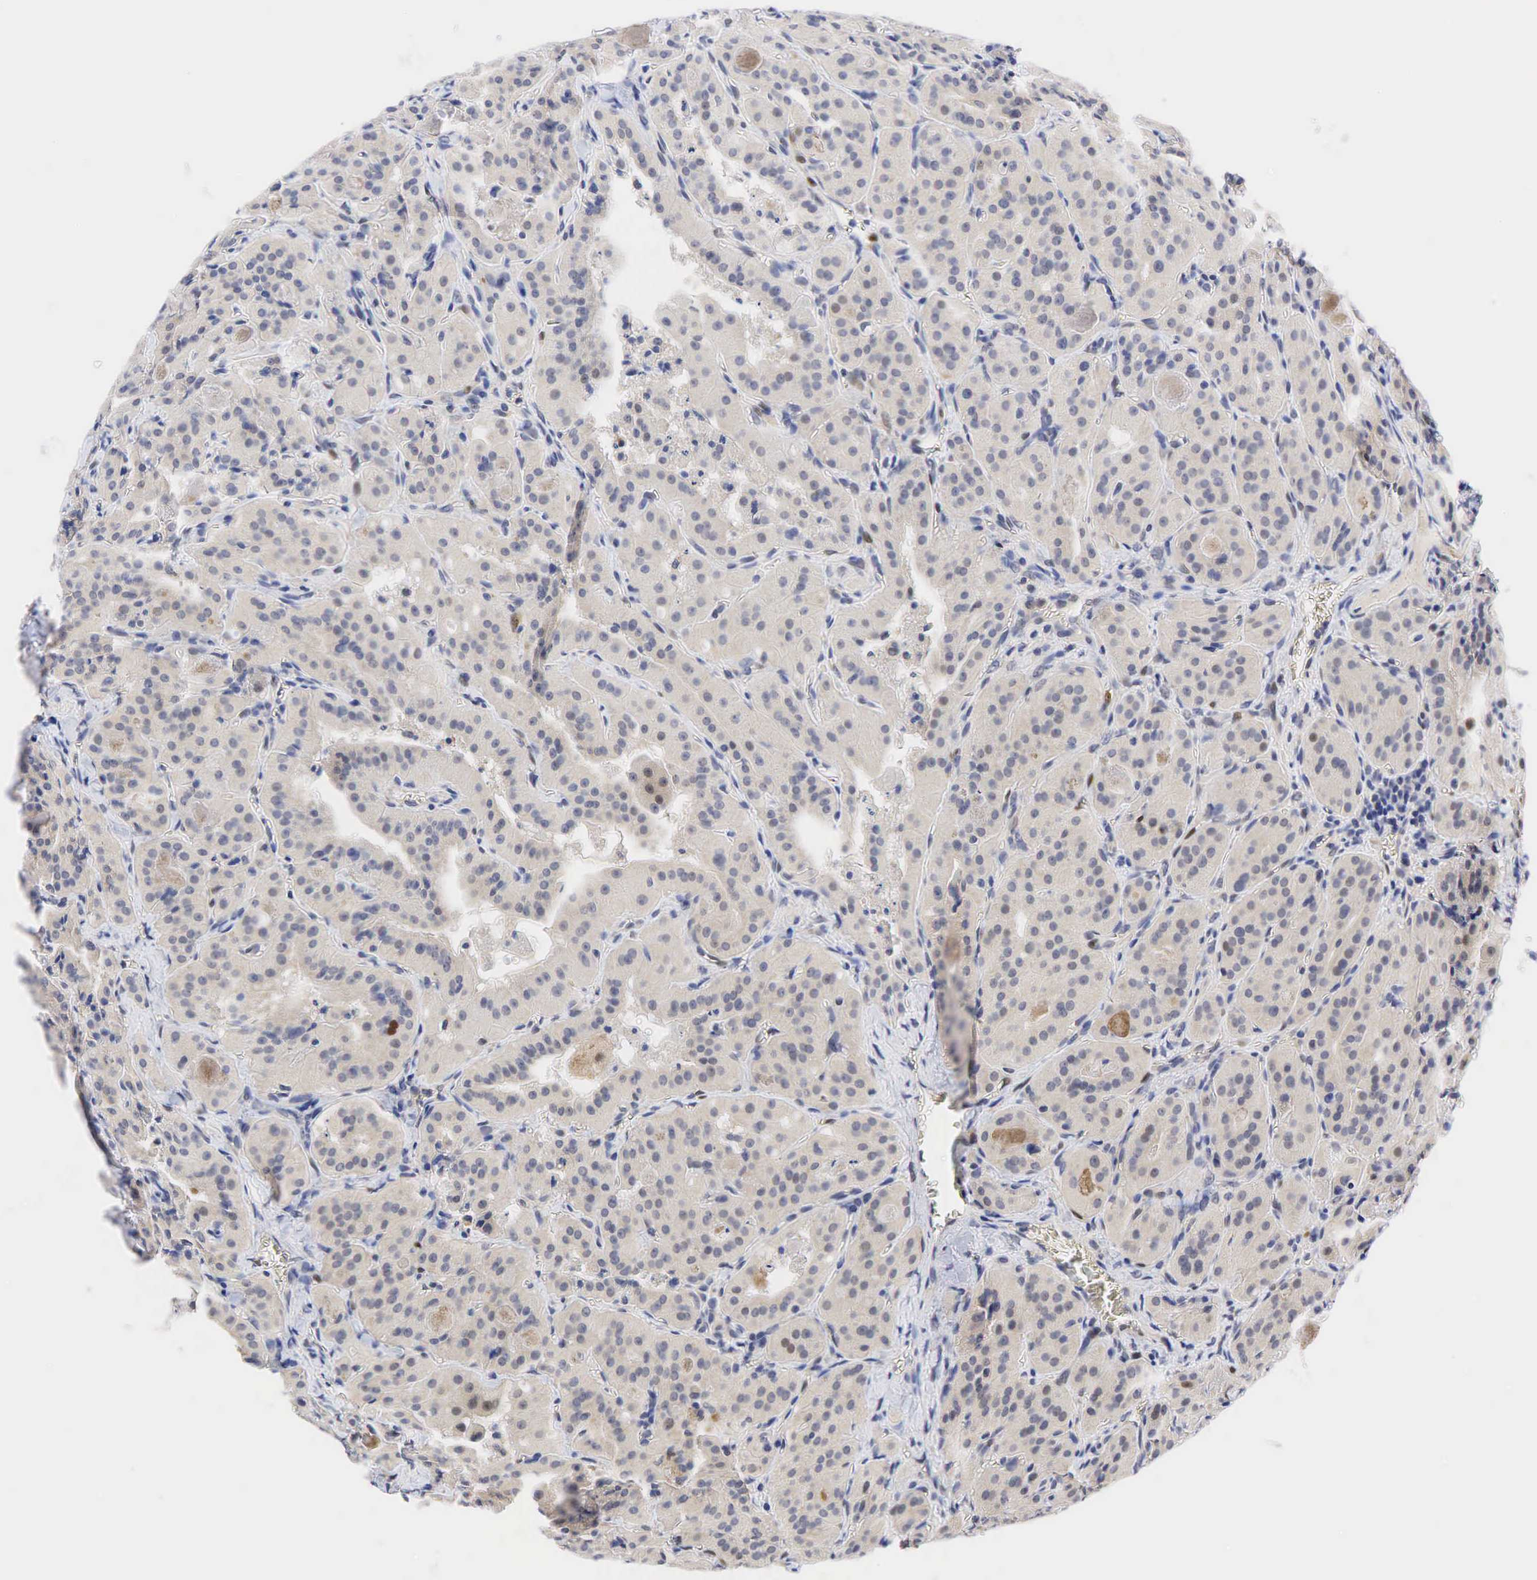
{"staining": {"intensity": "negative", "quantity": "none", "location": "none"}, "tissue": "thyroid cancer", "cell_type": "Tumor cells", "image_type": "cancer", "snomed": [{"axis": "morphology", "description": "Carcinoma, NOS"}, {"axis": "topography", "description": "Thyroid gland"}], "caption": "Carcinoma (thyroid) stained for a protein using immunohistochemistry demonstrates no staining tumor cells.", "gene": "CCND1", "patient": {"sex": "male", "age": 76}}